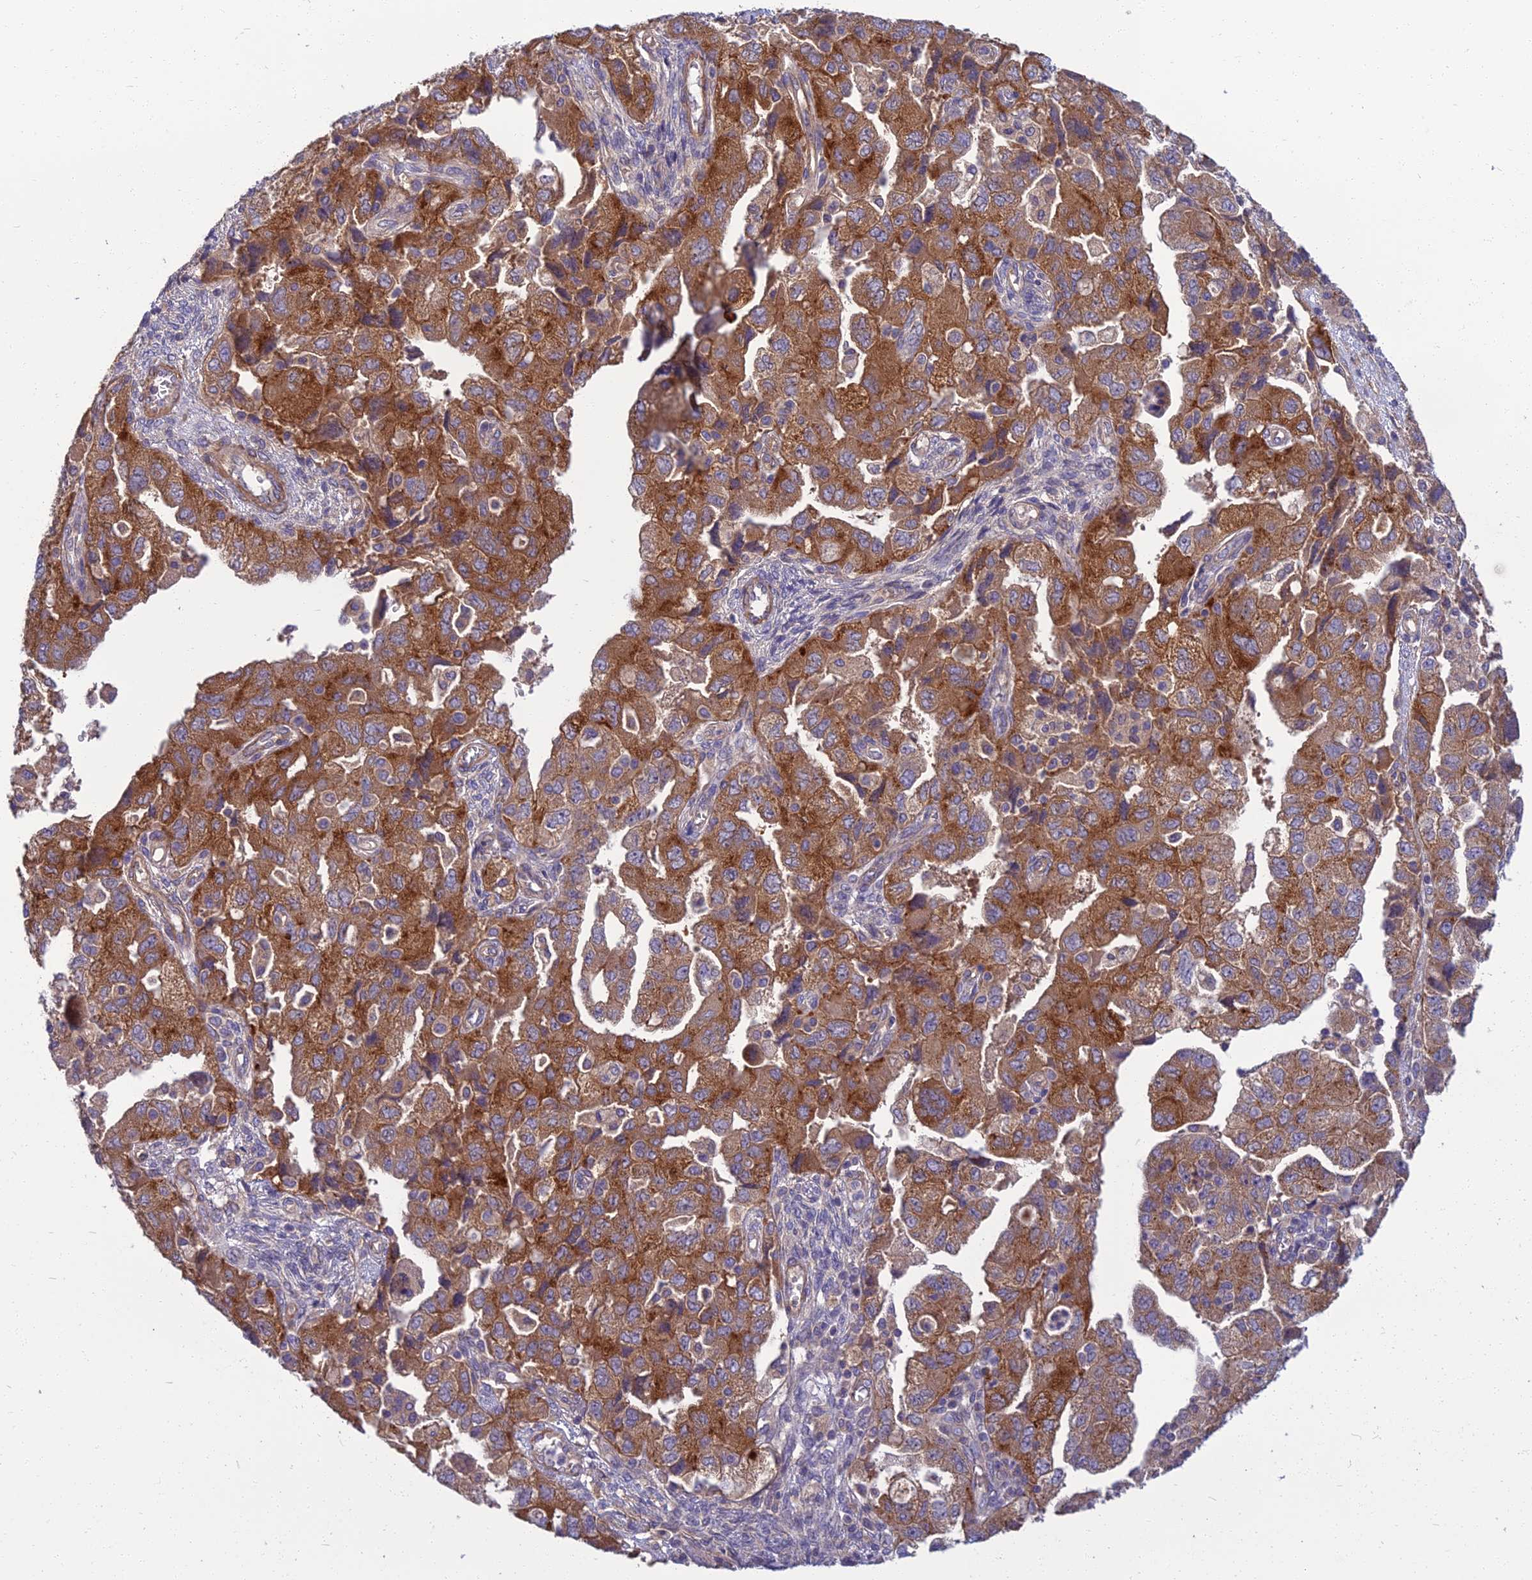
{"staining": {"intensity": "strong", "quantity": ">75%", "location": "cytoplasmic/membranous"}, "tissue": "ovarian cancer", "cell_type": "Tumor cells", "image_type": "cancer", "snomed": [{"axis": "morphology", "description": "Carcinoma, NOS"}, {"axis": "morphology", "description": "Cystadenocarcinoma, serous, NOS"}, {"axis": "topography", "description": "Ovary"}], "caption": "This image displays IHC staining of human ovarian serous cystadenocarcinoma, with high strong cytoplasmic/membranous positivity in about >75% of tumor cells.", "gene": "WDR24", "patient": {"sex": "female", "age": 69}}